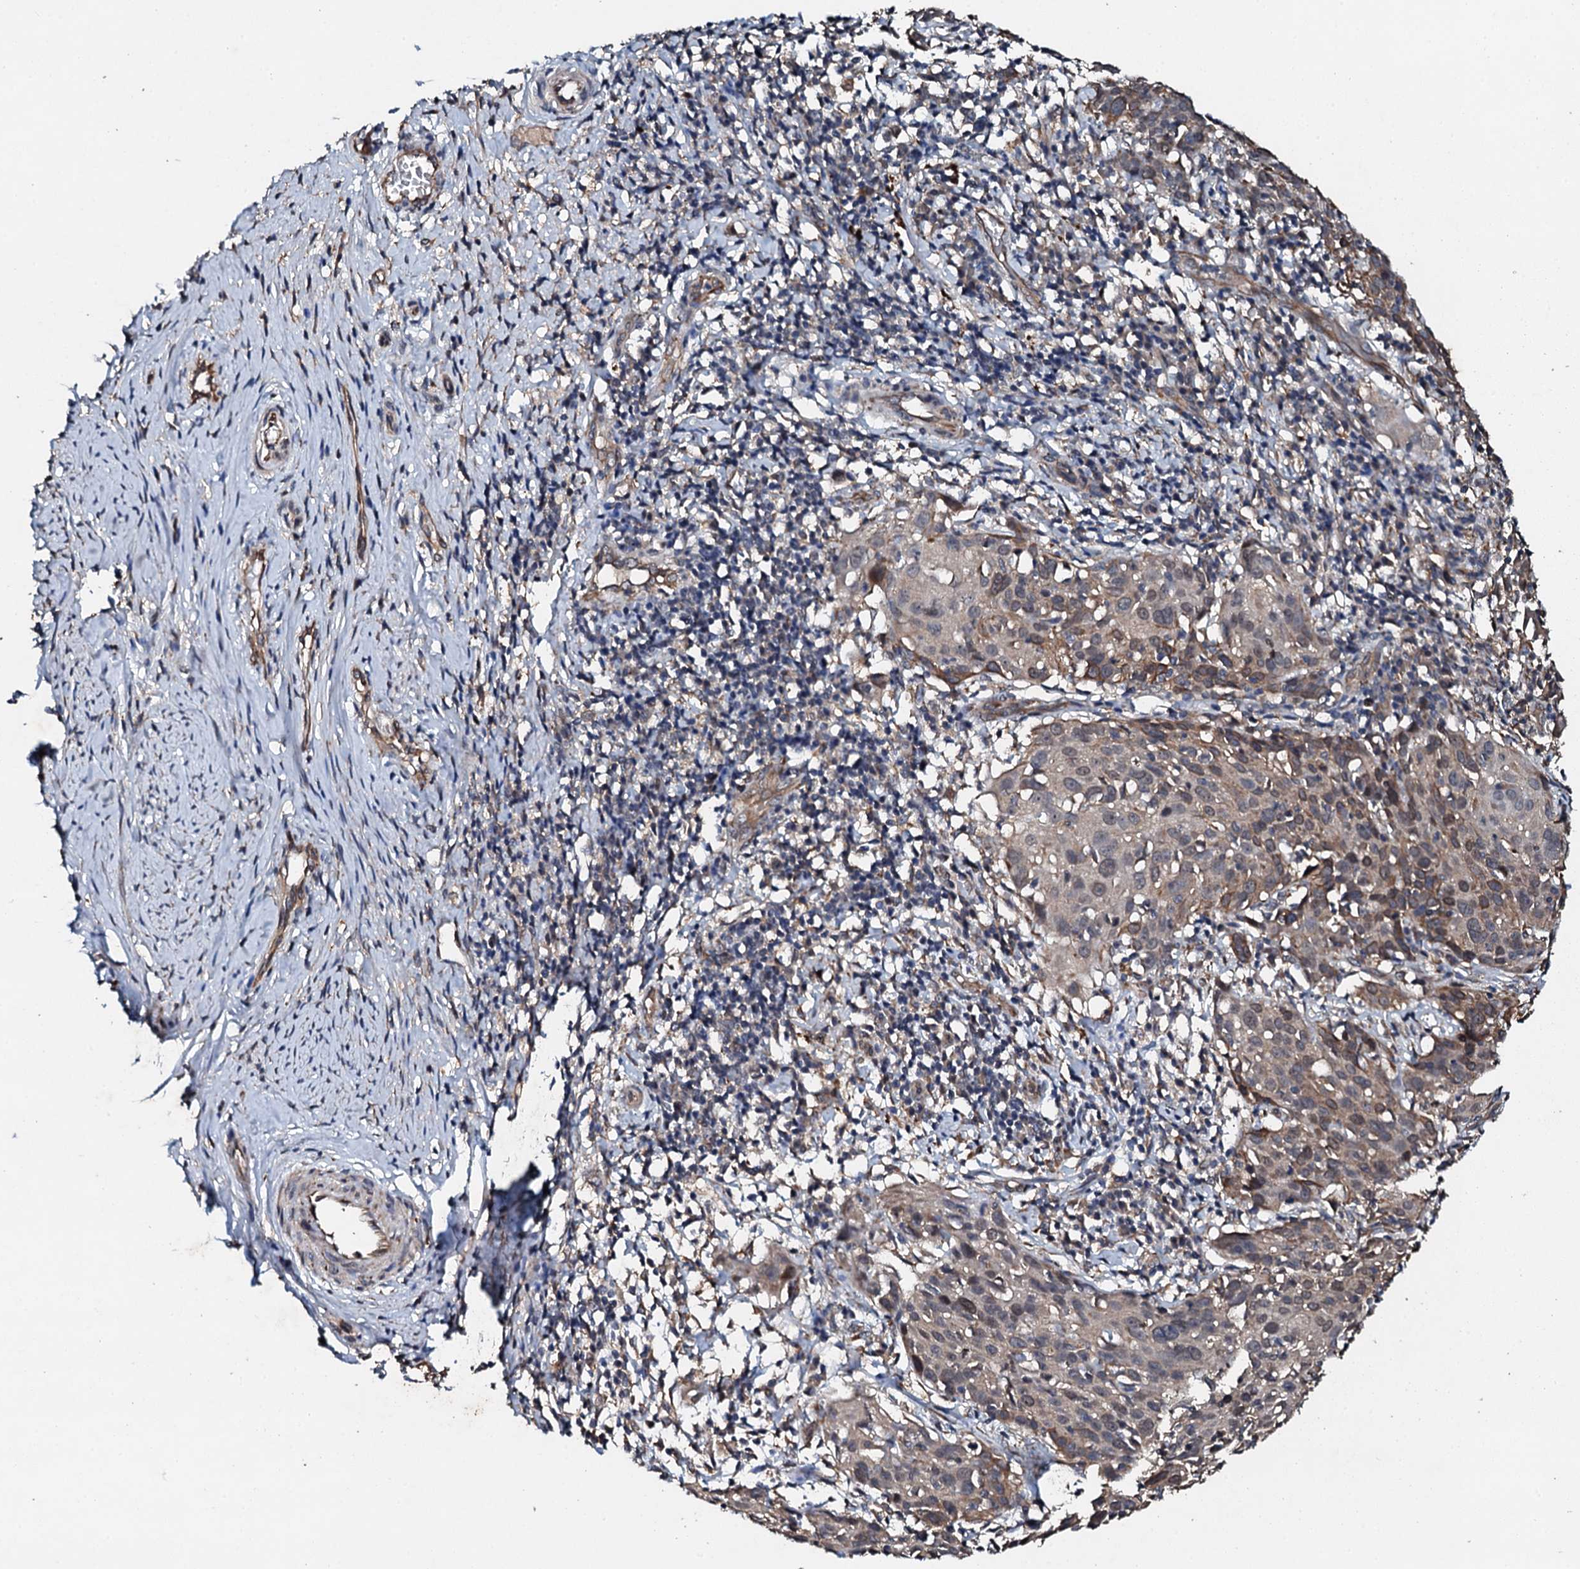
{"staining": {"intensity": "weak", "quantity": "25%-75%", "location": "cytoplasmic/membranous,nuclear"}, "tissue": "cervical cancer", "cell_type": "Tumor cells", "image_type": "cancer", "snomed": [{"axis": "morphology", "description": "Squamous cell carcinoma, NOS"}, {"axis": "topography", "description": "Cervix"}], "caption": "A low amount of weak cytoplasmic/membranous and nuclear expression is appreciated in approximately 25%-75% of tumor cells in cervical squamous cell carcinoma tissue.", "gene": "ADAMTS10", "patient": {"sex": "female", "age": 50}}